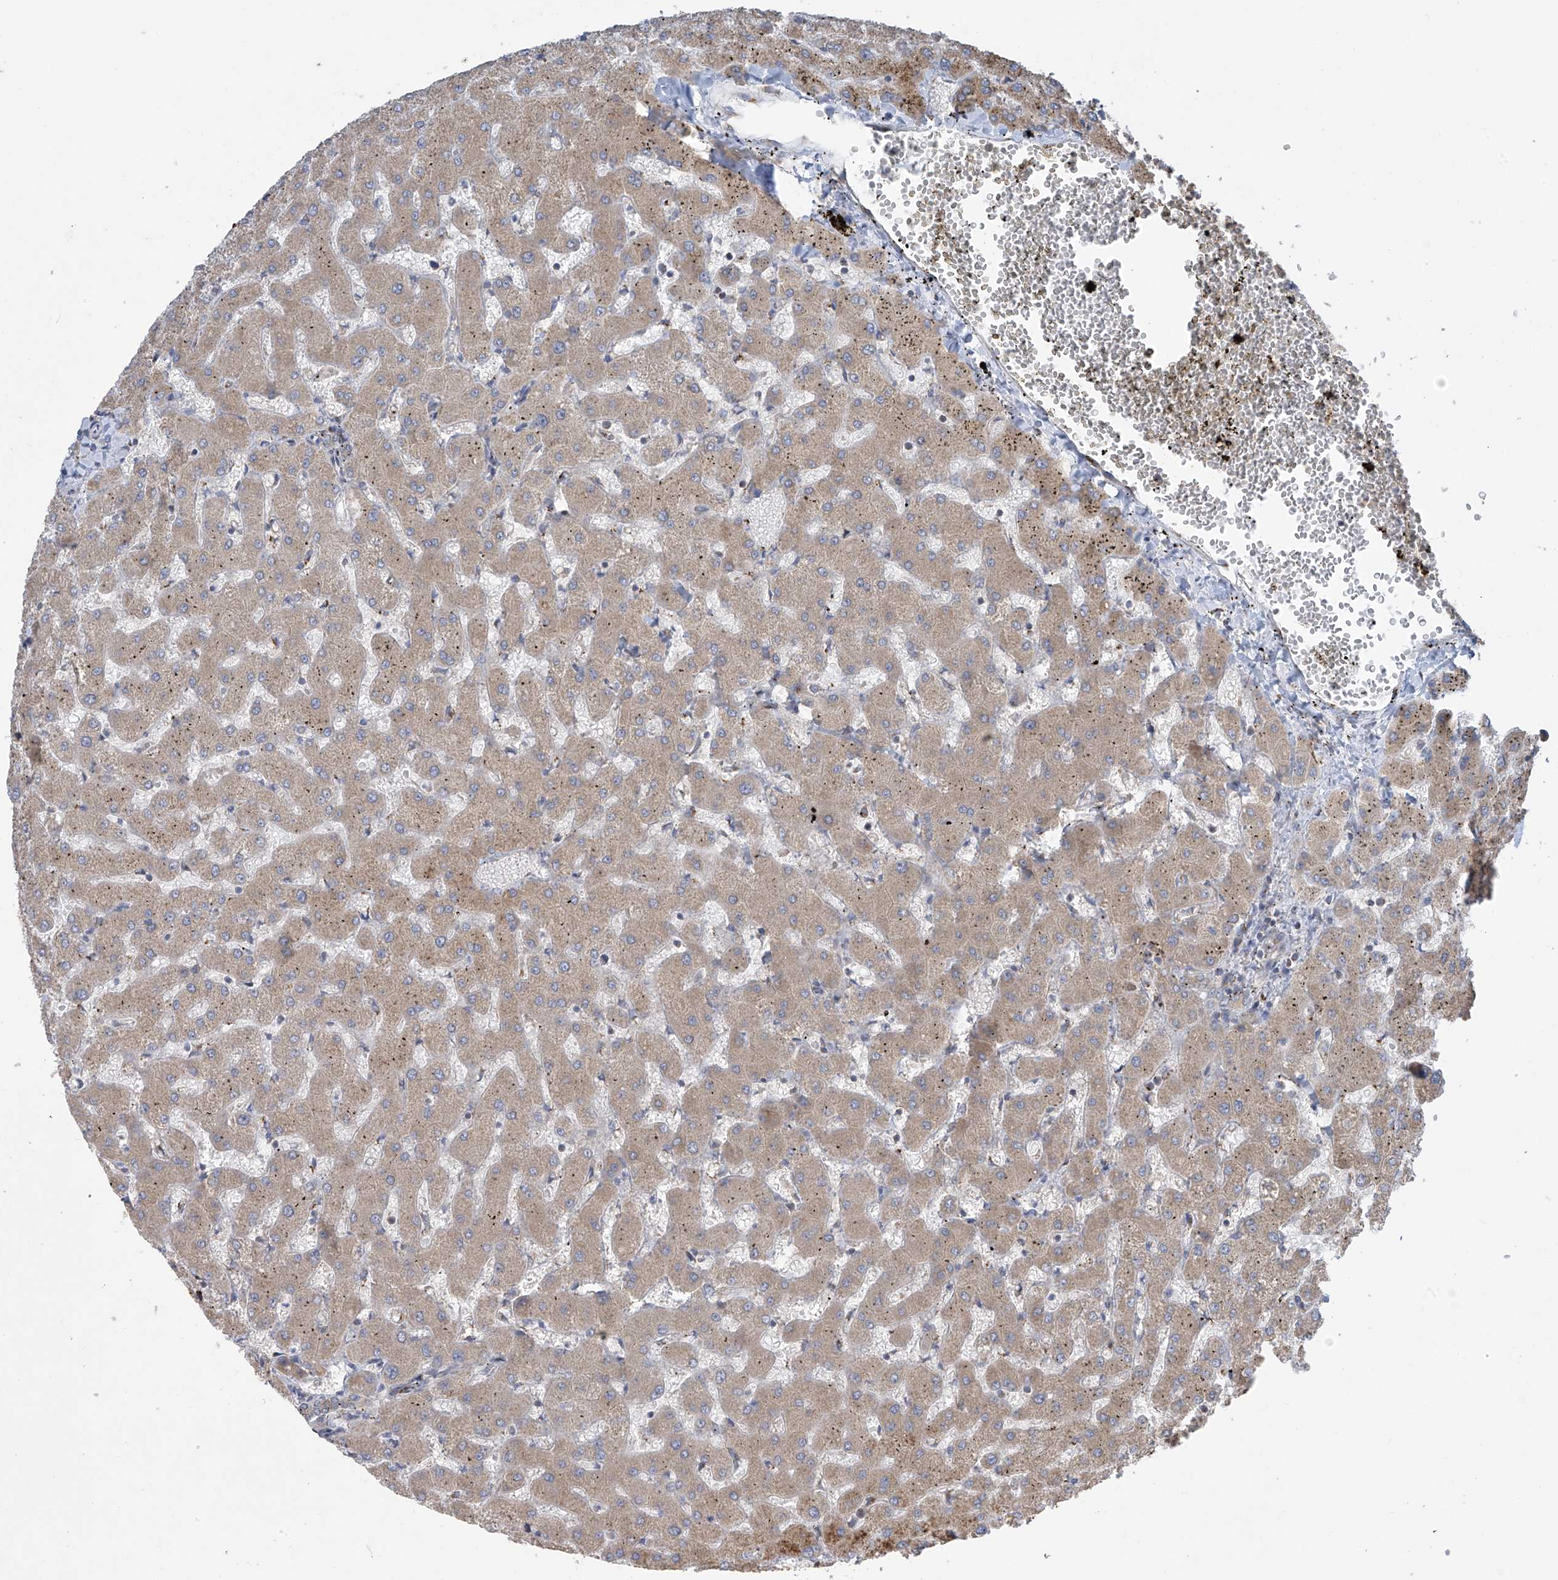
{"staining": {"intensity": "weak", "quantity": "25%-75%", "location": "cytoplasmic/membranous"}, "tissue": "liver", "cell_type": "Cholangiocytes", "image_type": "normal", "snomed": [{"axis": "morphology", "description": "Normal tissue, NOS"}, {"axis": "topography", "description": "Liver"}], "caption": "Normal liver shows weak cytoplasmic/membranous staining in about 25%-75% of cholangiocytes, visualized by immunohistochemistry.", "gene": "PNPT1", "patient": {"sex": "female", "age": 63}}